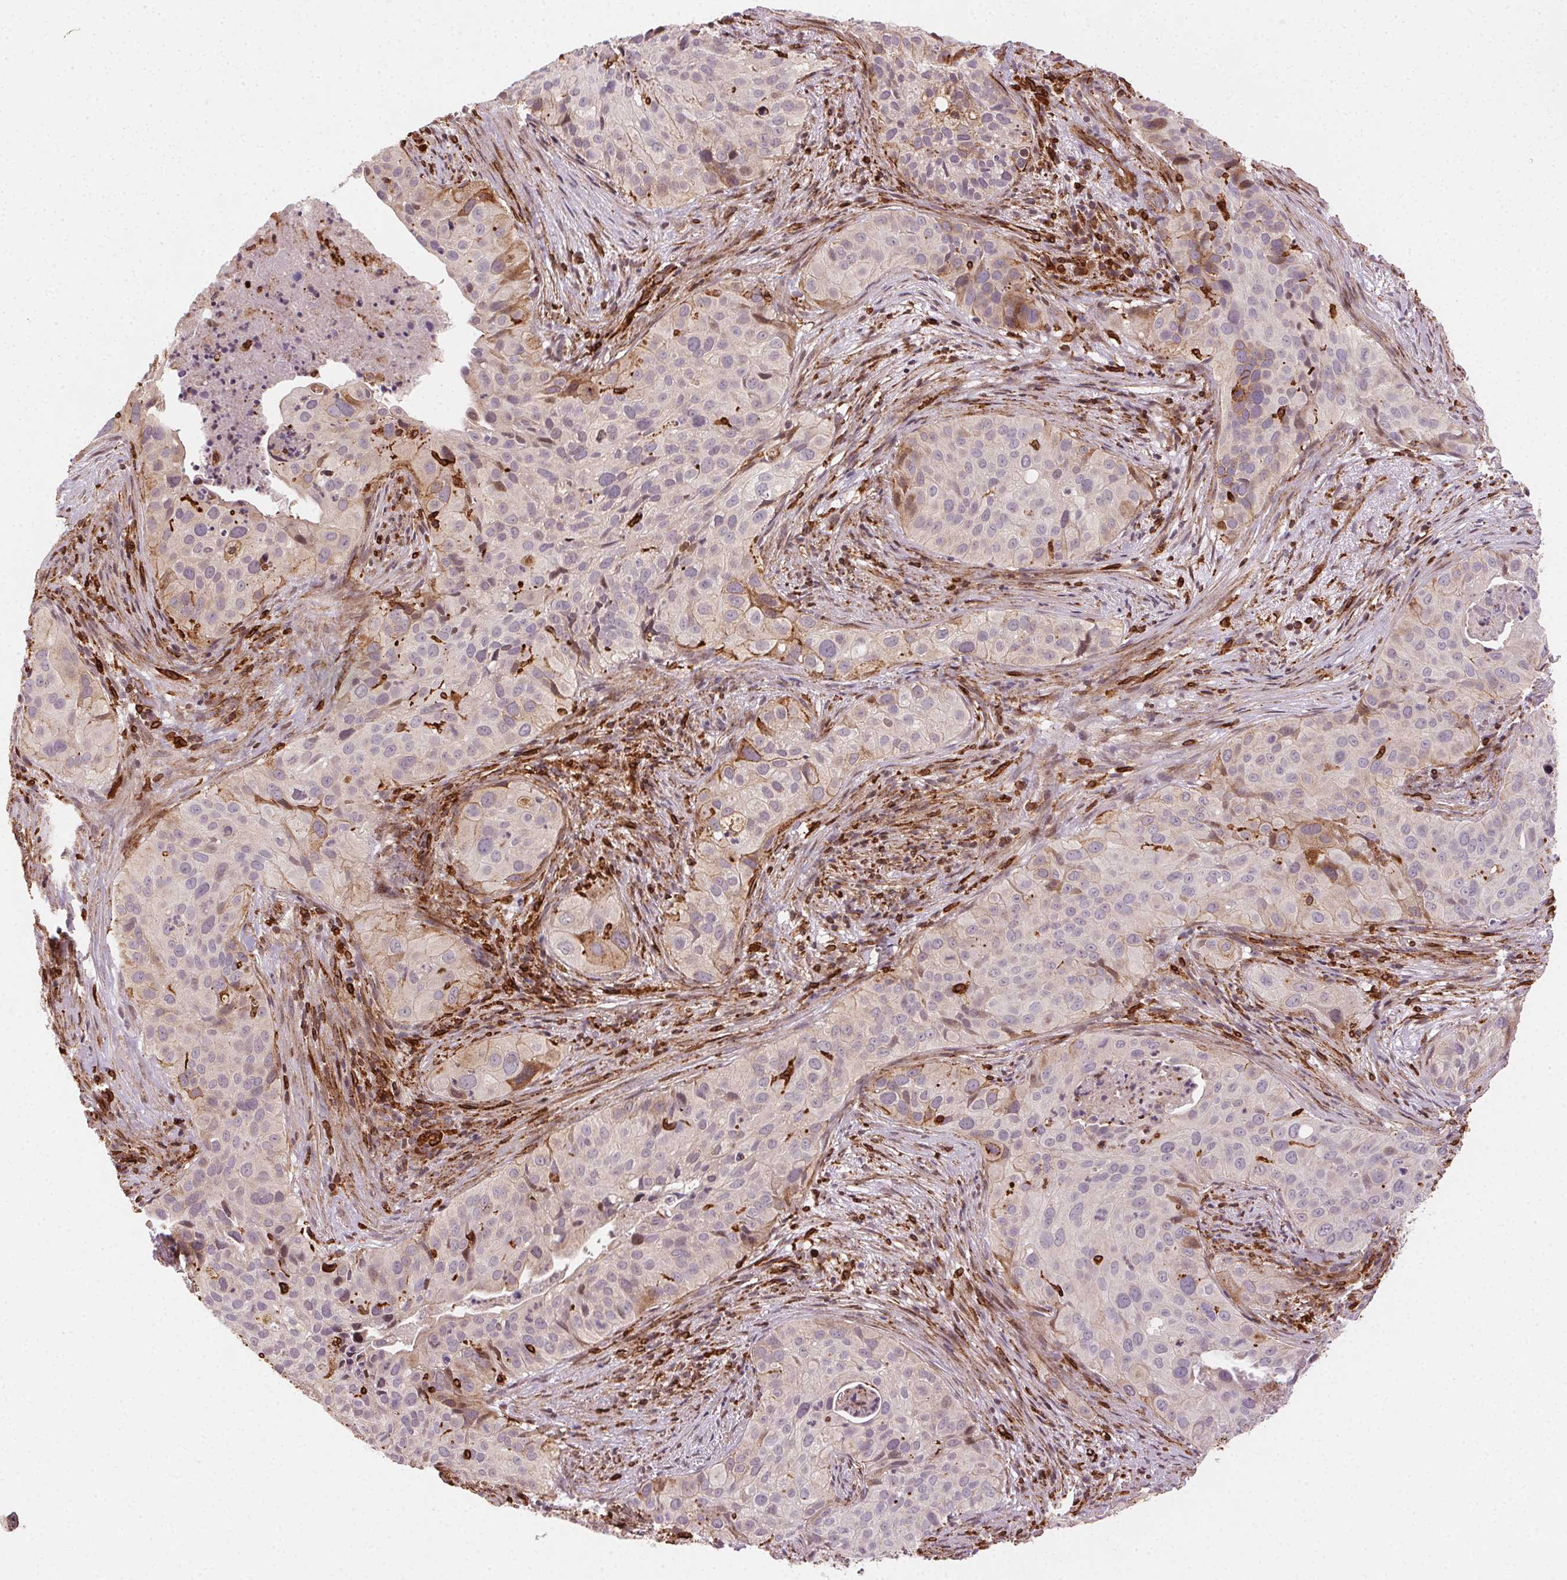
{"staining": {"intensity": "weak", "quantity": "<25%", "location": "cytoplasmic/membranous"}, "tissue": "cervical cancer", "cell_type": "Tumor cells", "image_type": "cancer", "snomed": [{"axis": "morphology", "description": "Squamous cell carcinoma, NOS"}, {"axis": "topography", "description": "Cervix"}], "caption": "Immunohistochemistry of cervical cancer shows no staining in tumor cells. The staining was performed using DAB (3,3'-diaminobenzidine) to visualize the protein expression in brown, while the nuclei were stained in blue with hematoxylin (Magnification: 20x).", "gene": "RNASET2", "patient": {"sex": "female", "age": 38}}